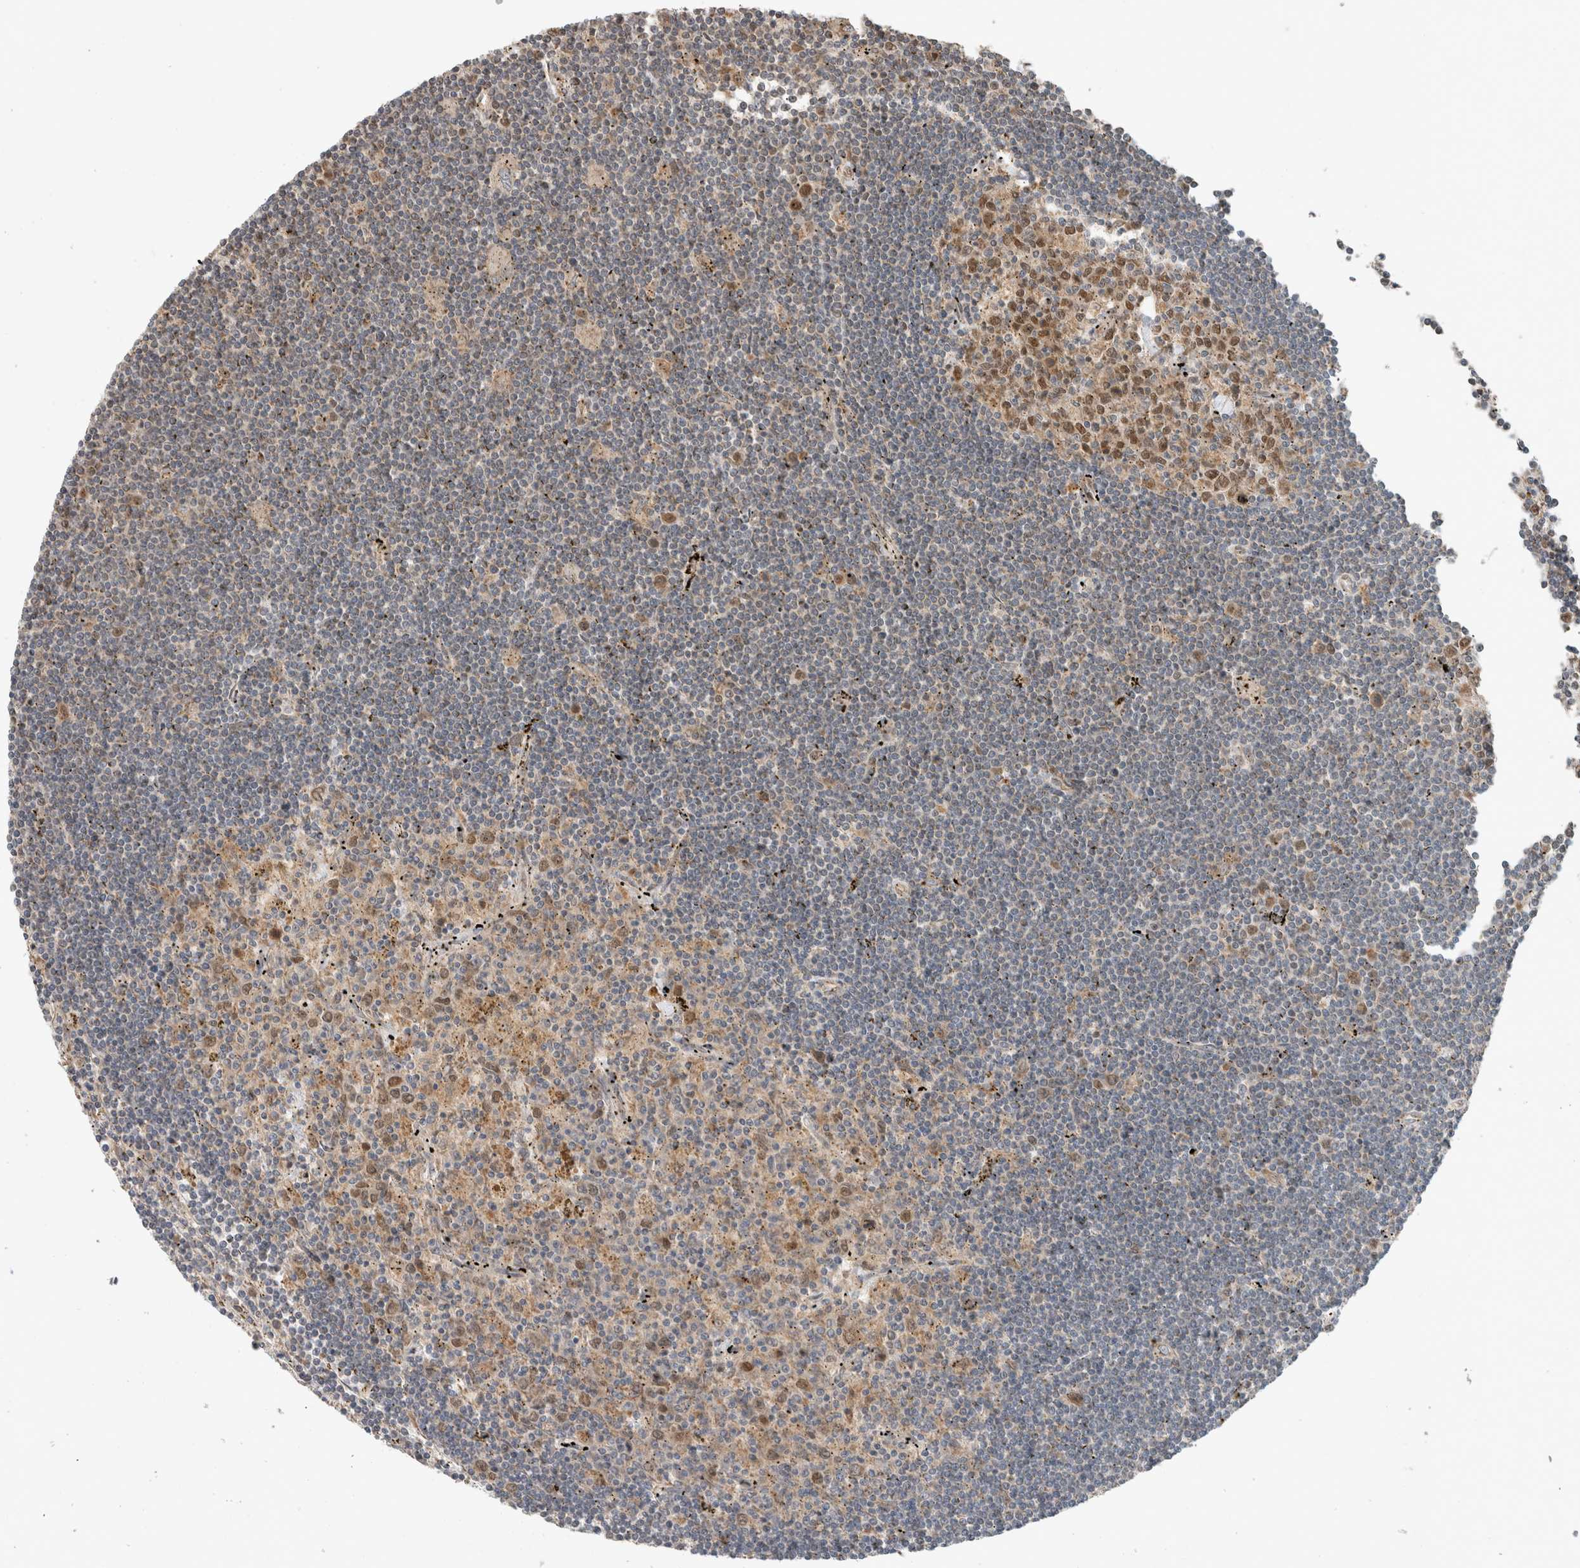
{"staining": {"intensity": "moderate", "quantity": "<25%", "location": "cytoplasmic/membranous,nuclear"}, "tissue": "lymphoma", "cell_type": "Tumor cells", "image_type": "cancer", "snomed": [{"axis": "morphology", "description": "Malignant lymphoma, non-Hodgkin's type, Low grade"}, {"axis": "topography", "description": "Spleen"}], "caption": "DAB (3,3'-diaminobenzidine) immunohistochemical staining of malignant lymphoma, non-Hodgkin's type (low-grade) shows moderate cytoplasmic/membranous and nuclear protein positivity in about <25% of tumor cells. (DAB IHC, brown staining for protein, blue staining for nuclei).", "gene": "GINS4", "patient": {"sex": "male", "age": 76}}